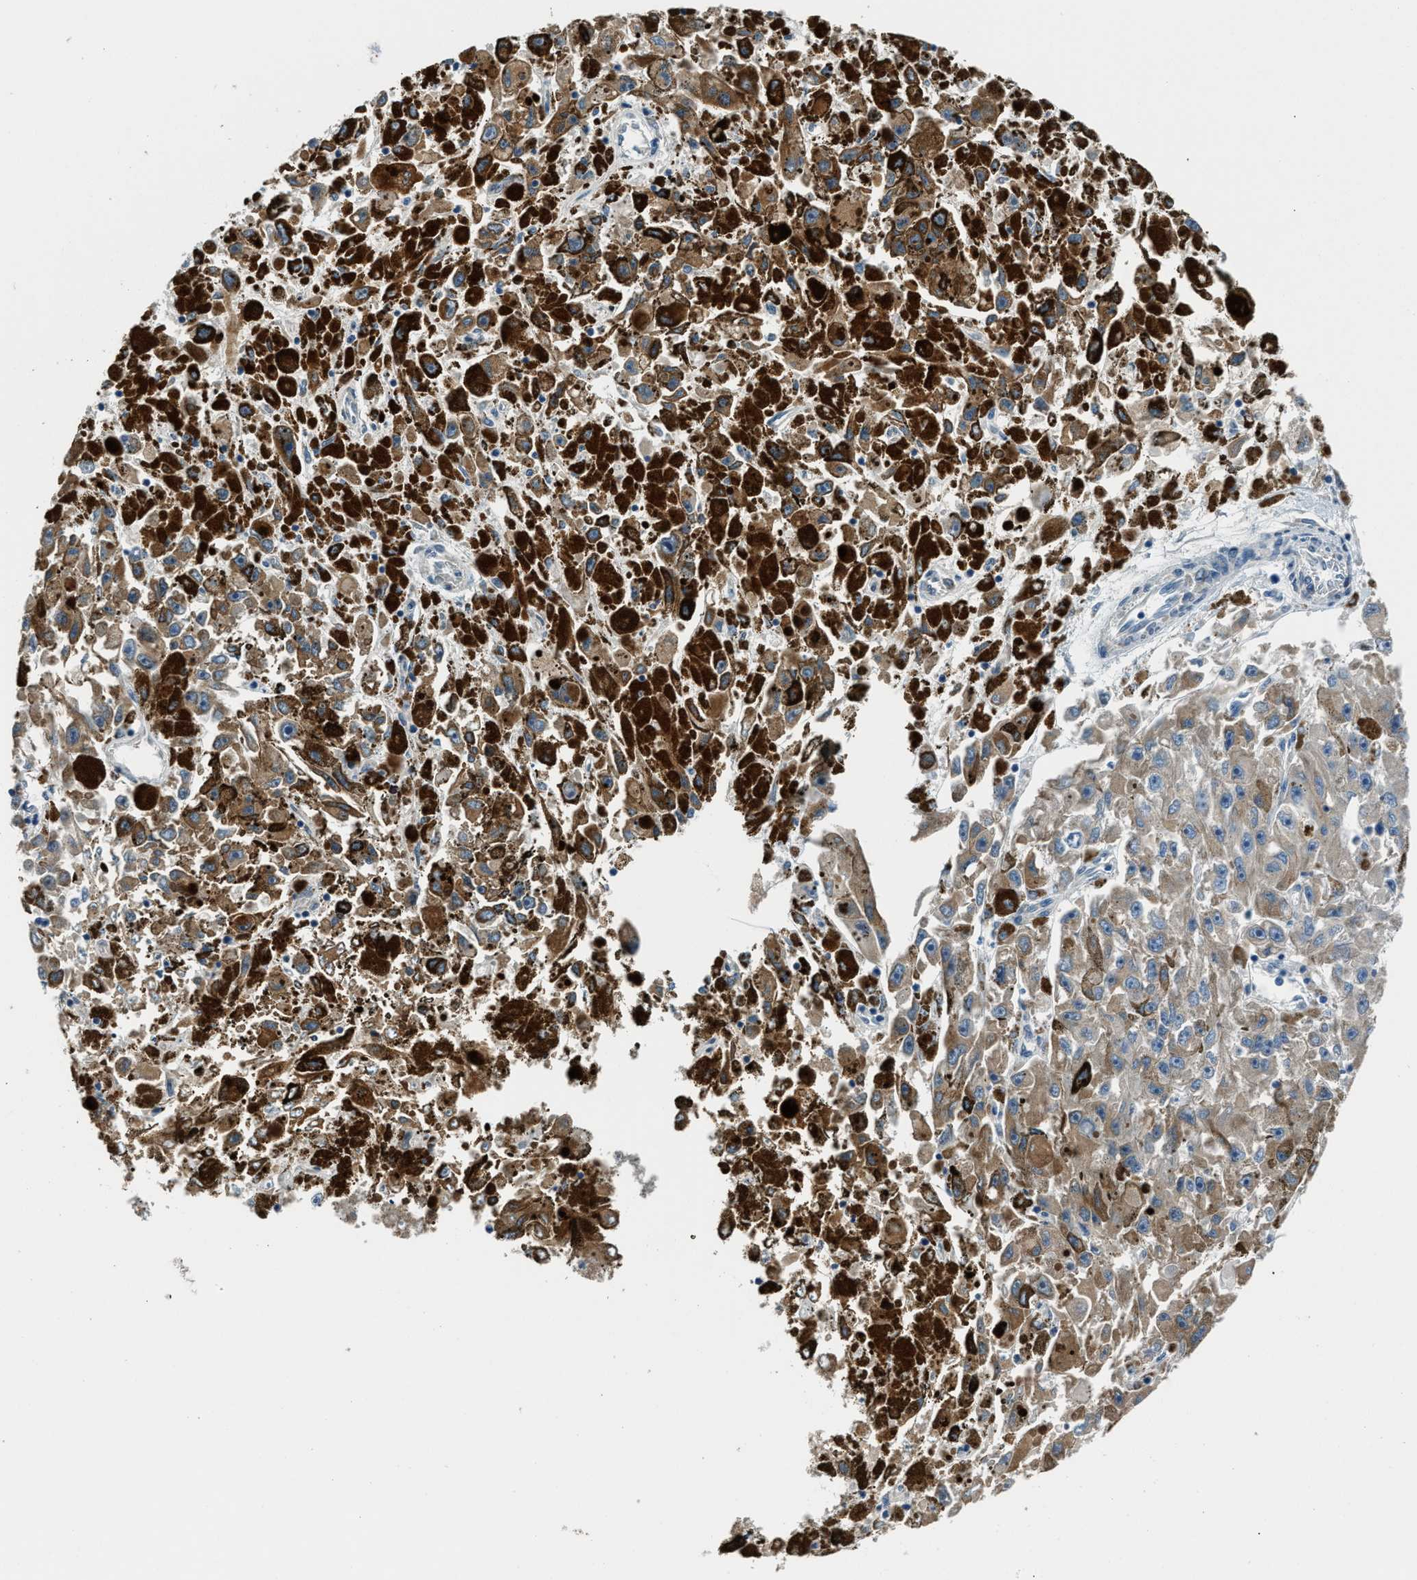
{"staining": {"intensity": "weak", "quantity": ">75%", "location": "cytoplasmic/membranous"}, "tissue": "melanoma", "cell_type": "Tumor cells", "image_type": "cancer", "snomed": [{"axis": "morphology", "description": "Malignant melanoma, NOS"}, {"axis": "topography", "description": "Skin"}], "caption": "The immunohistochemical stain highlights weak cytoplasmic/membranous staining in tumor cells of melanoma tissue. (brown staining indicates protein expression, while blue staining denotes nuclei).", "gene": "RNF41", "patient": {"sex": "female", "age": 104}}